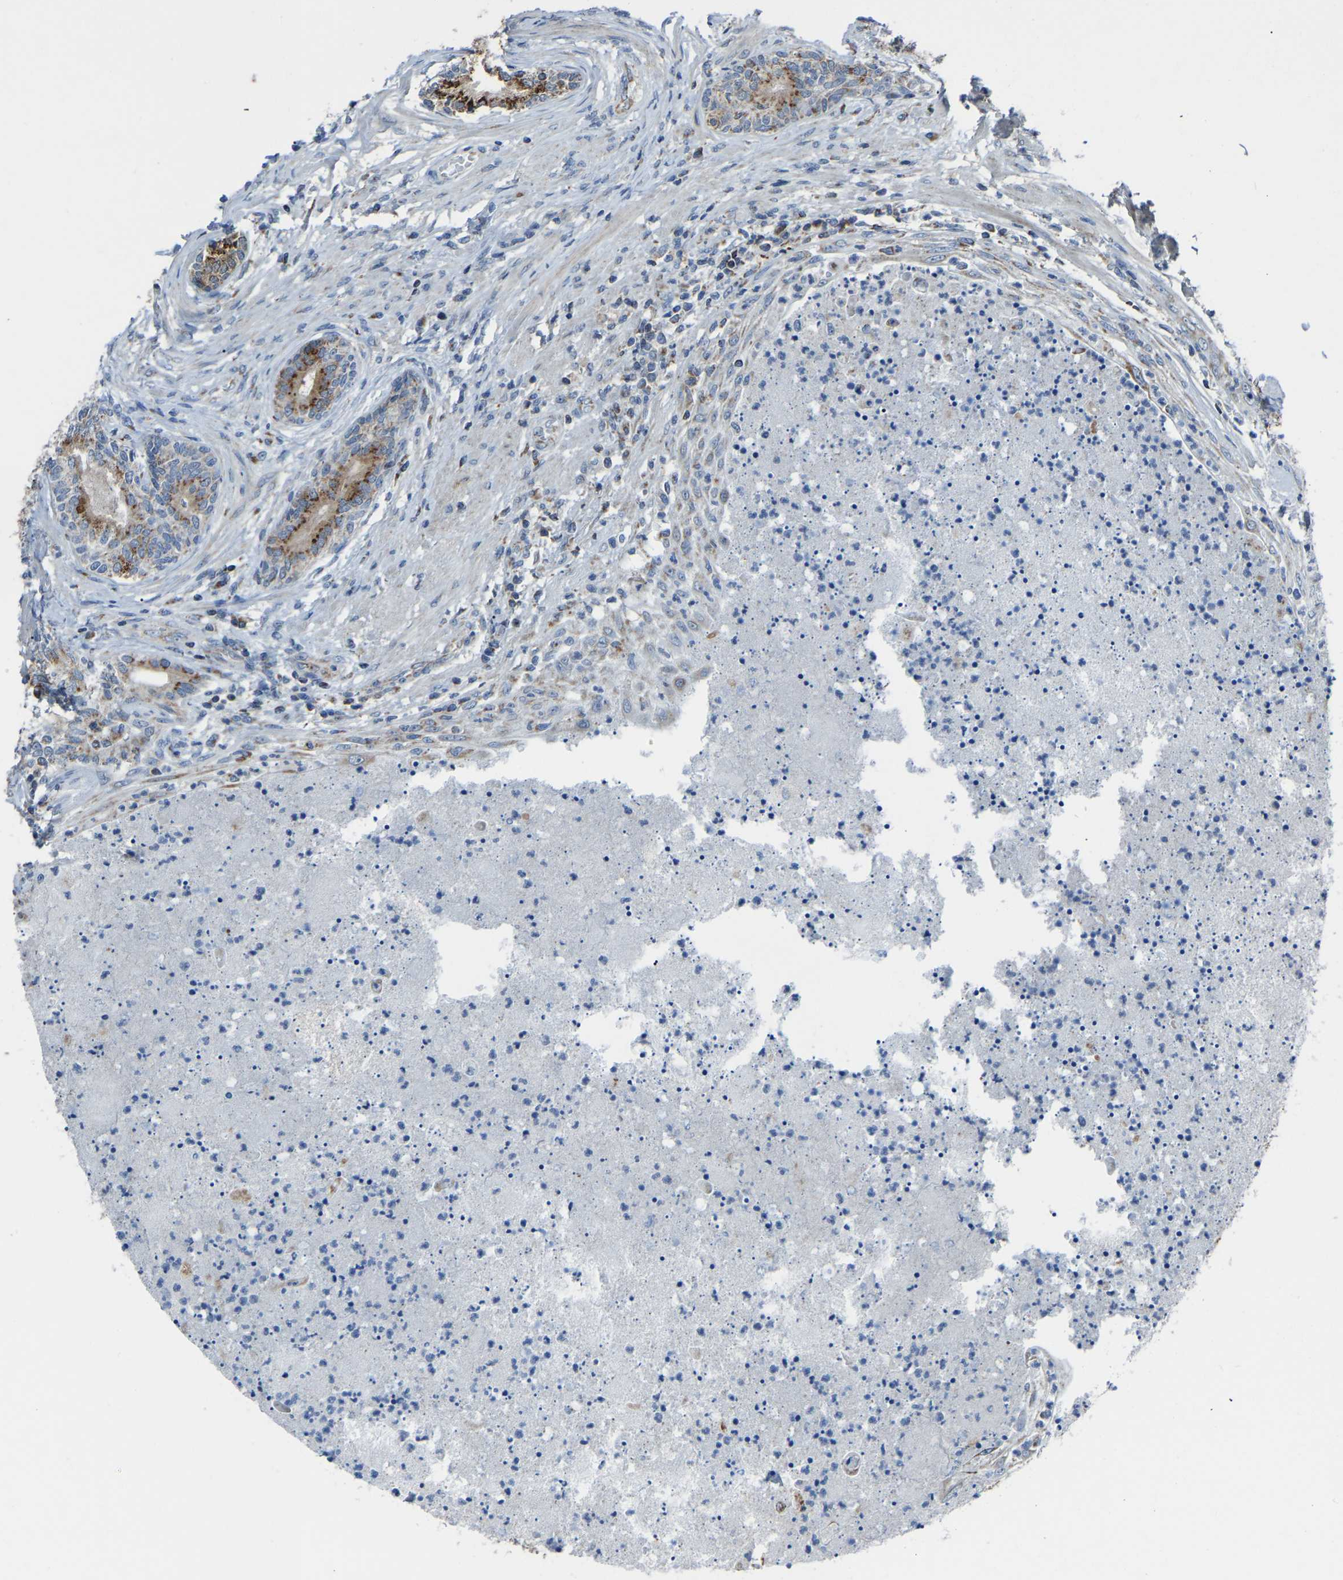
{"staining": {"intensity": "strong", "quantity": ">75%", "location": "cytoplasmic/membranous"}, "tissue": "prostate", "cell_type": "Glandular cells", "image_type": "normal", "snomed": [{"axis": "morphology", "description": "Normal tissue, NOS"}, {"axis": "topography", "description": "Prostate"}], "caption": "Protein staining displays strong cytoplasmic/membranous positivity in about >75% of glandular cells in normal prostate. (Brightfield microscopy of DAB IHC at high magnification).", "gene": "CANT1", "patient": {"sex": "male", "age": 76}}